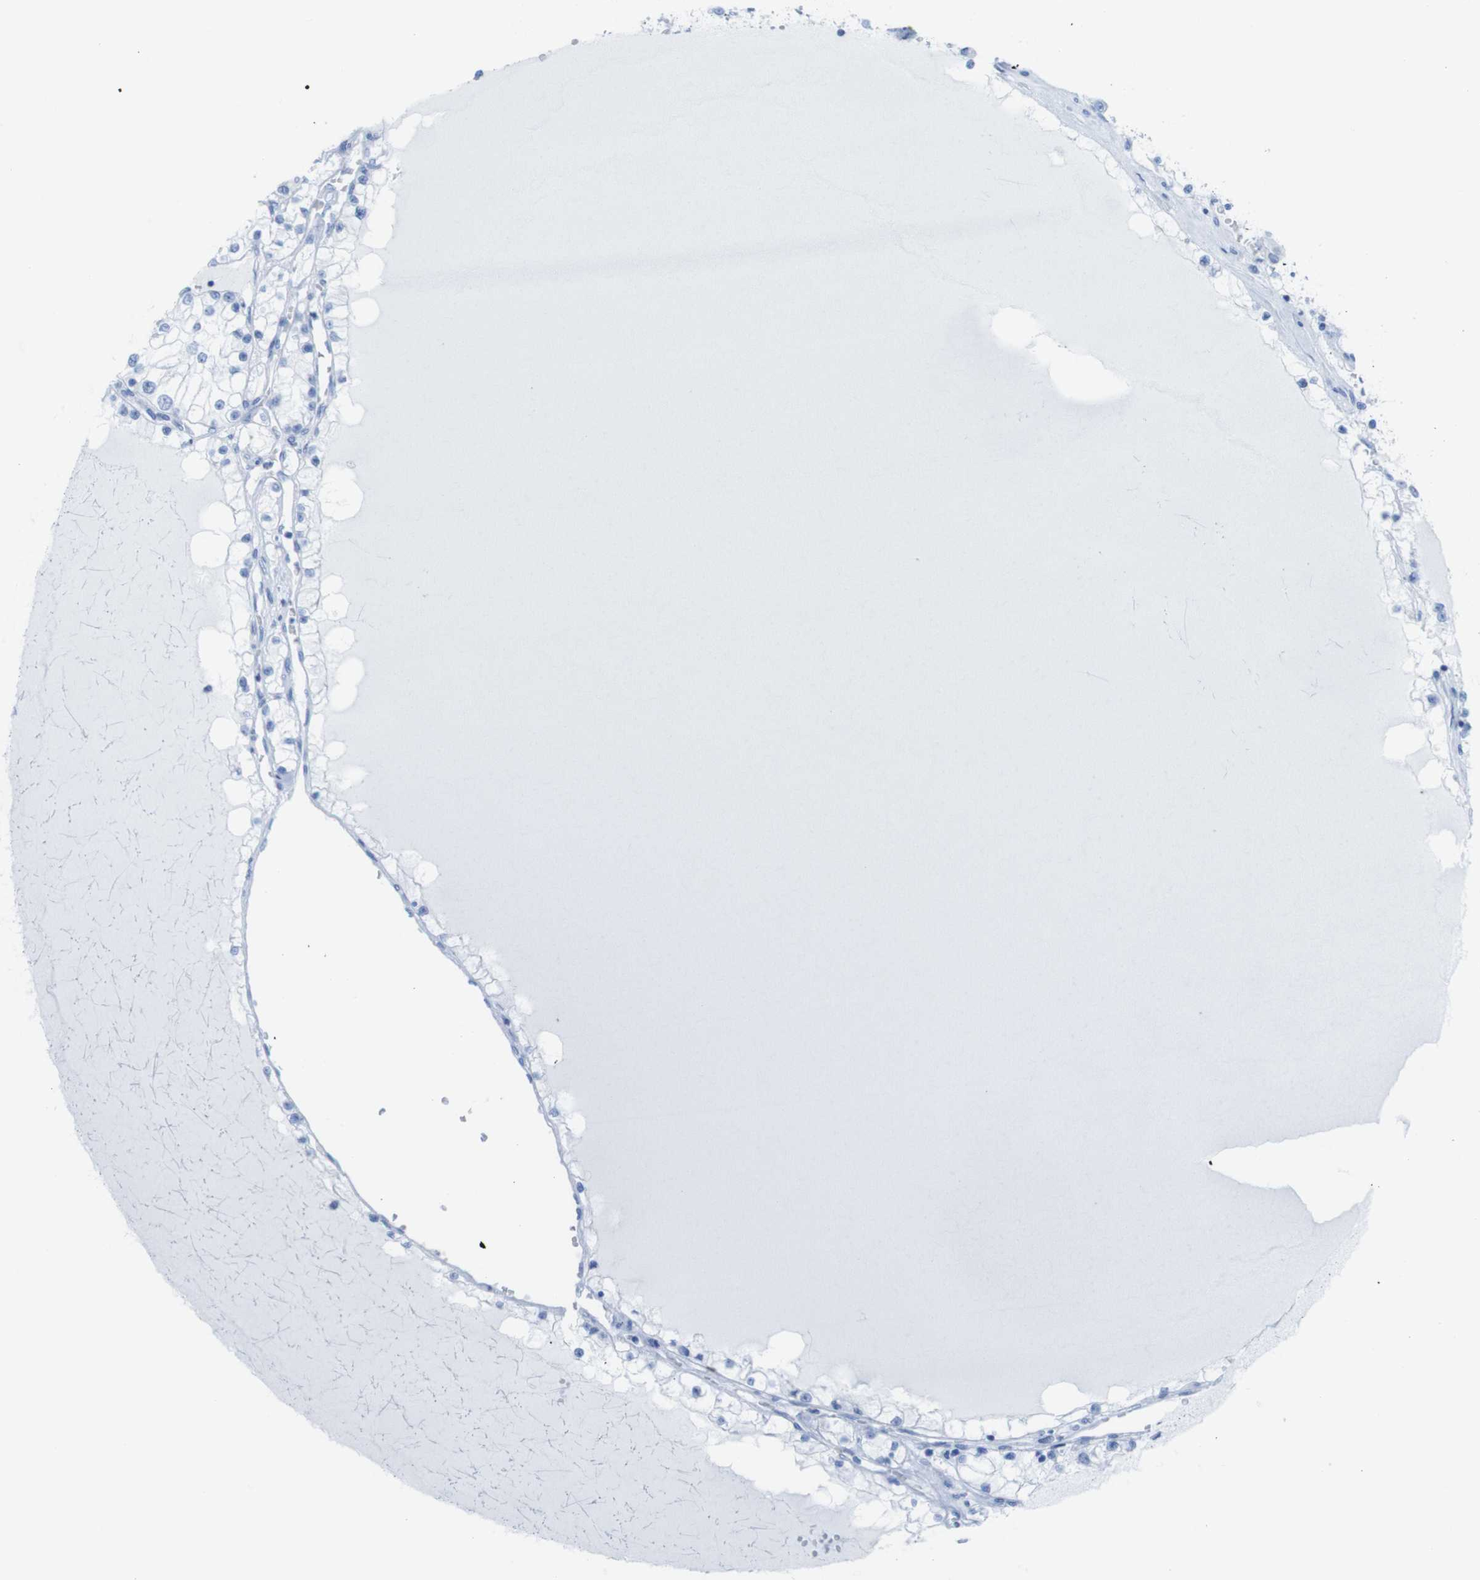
{"staining": {"intensity": "negative", "quantity": "none", "location": "none"}, "tissue": "renal cancer", "cell_type": "Tumor cells", "image_type": "cancer", "snomed": [{"axis": "morphology", "description": "Adenocarcinoma, NOS"}, {"axis": "topography", "description": "Kidney"}], "caption": "Immunohistochemistry photomicrograph of neoplastic tissue: human renal adenocarcinoma stained with DAB (3,3'-diaminobenzidine) shows no significant protein positivity in tumor cells.", "gene": "MYH7", "patient": {"sex": "male", "age": 68}}